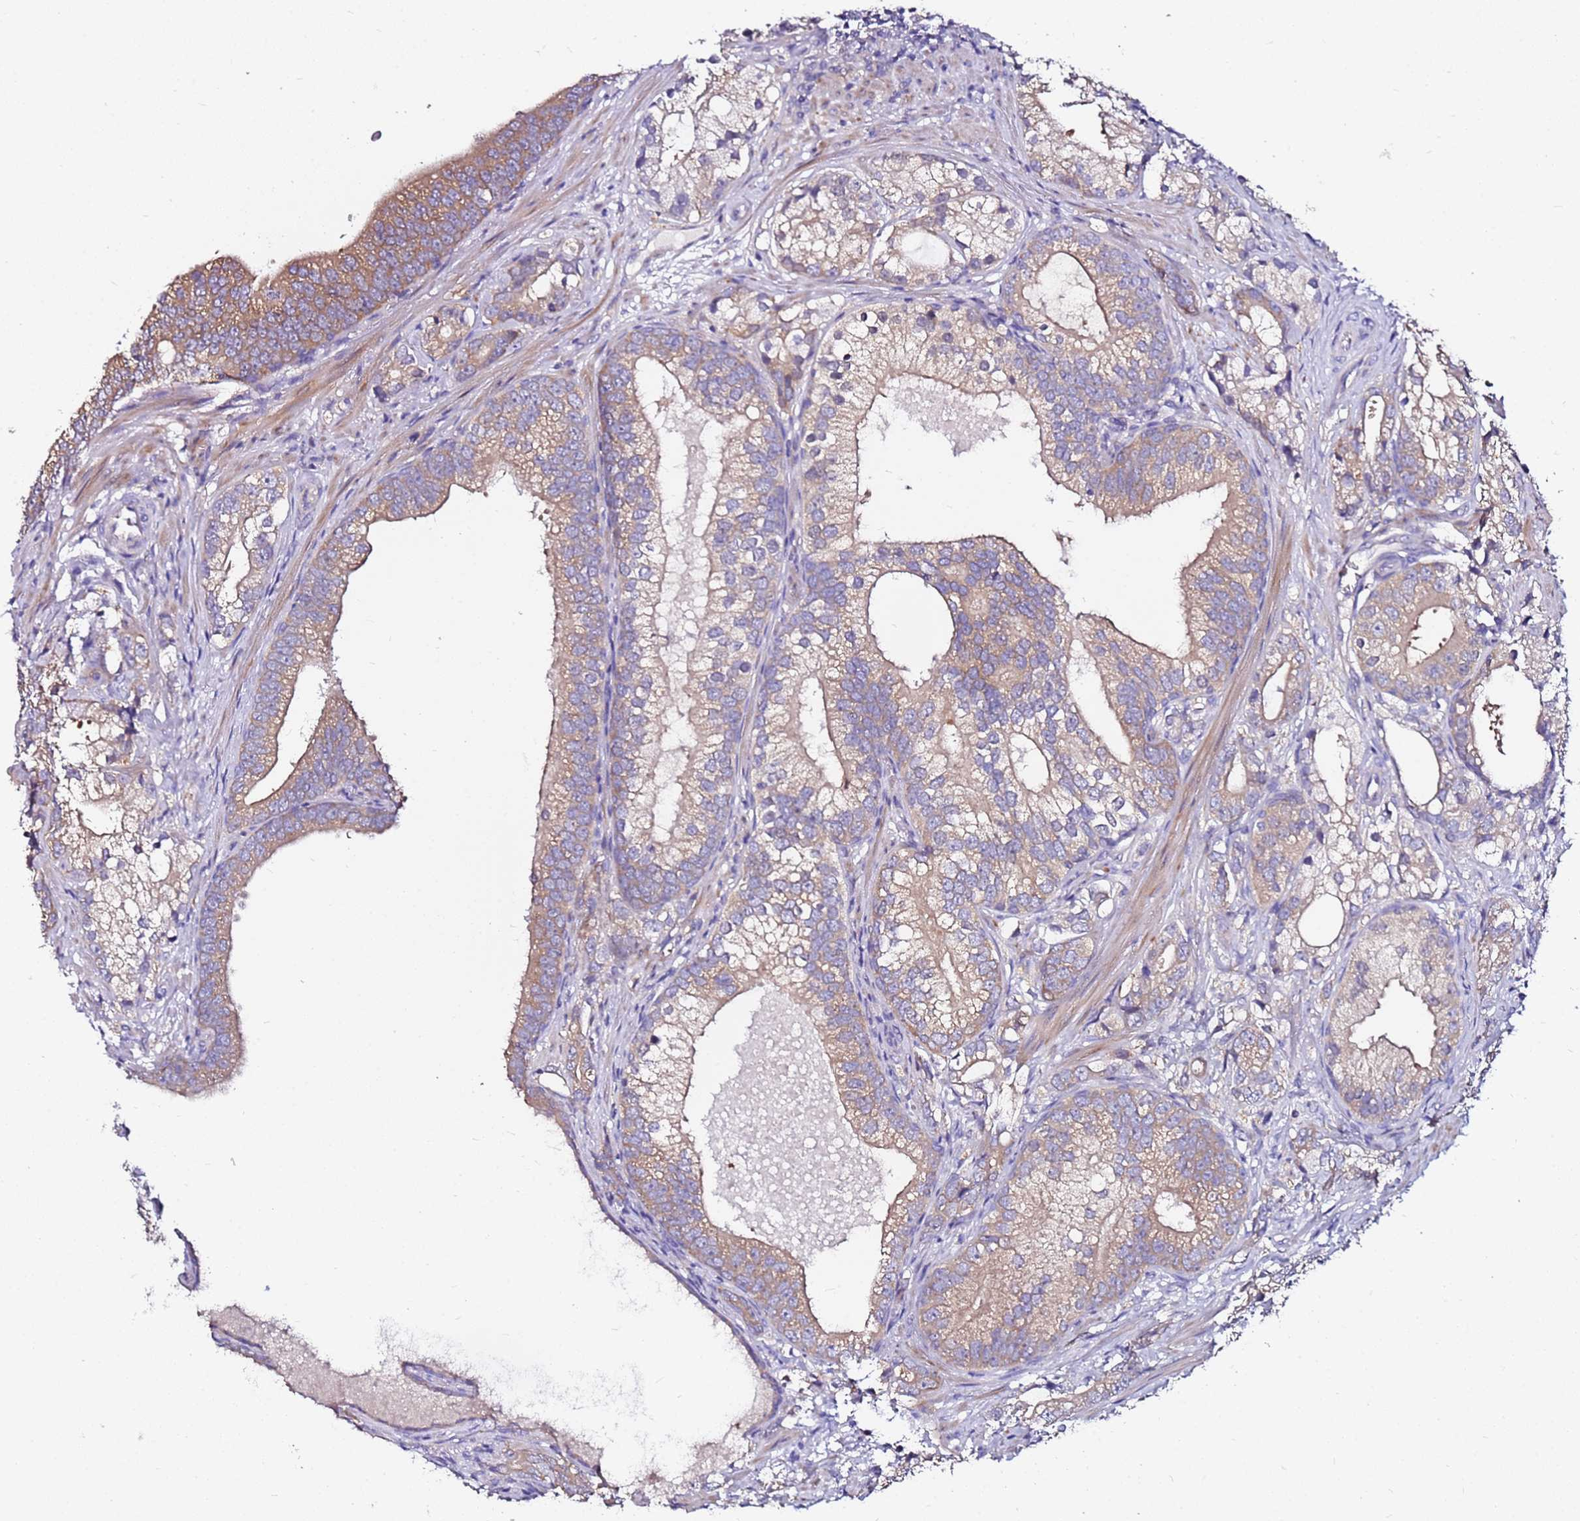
{"staining": {"intensity": "moderate", "quantity": "25%-75%", "location": "cytoplasmic/membranous"}, "tissue": "prostate cancer", "cell_type": "Tumor cells", "image_type": "cancer", "snomed": [{"axis": "morphology", "description": "Adenocarcinoma, High grade"}, {"axis": "topography", "description": "Prostate"}], "caption": "Immunohistochemical staining of adenocarcinoma (high-grade) (prostate) displays medium levels of moderate cytoplasmic/membranous staining in approximately 25%-75% of tumor cells.", "gene": "SRRM5", "patient": {"sex": "male", "age": 75}}